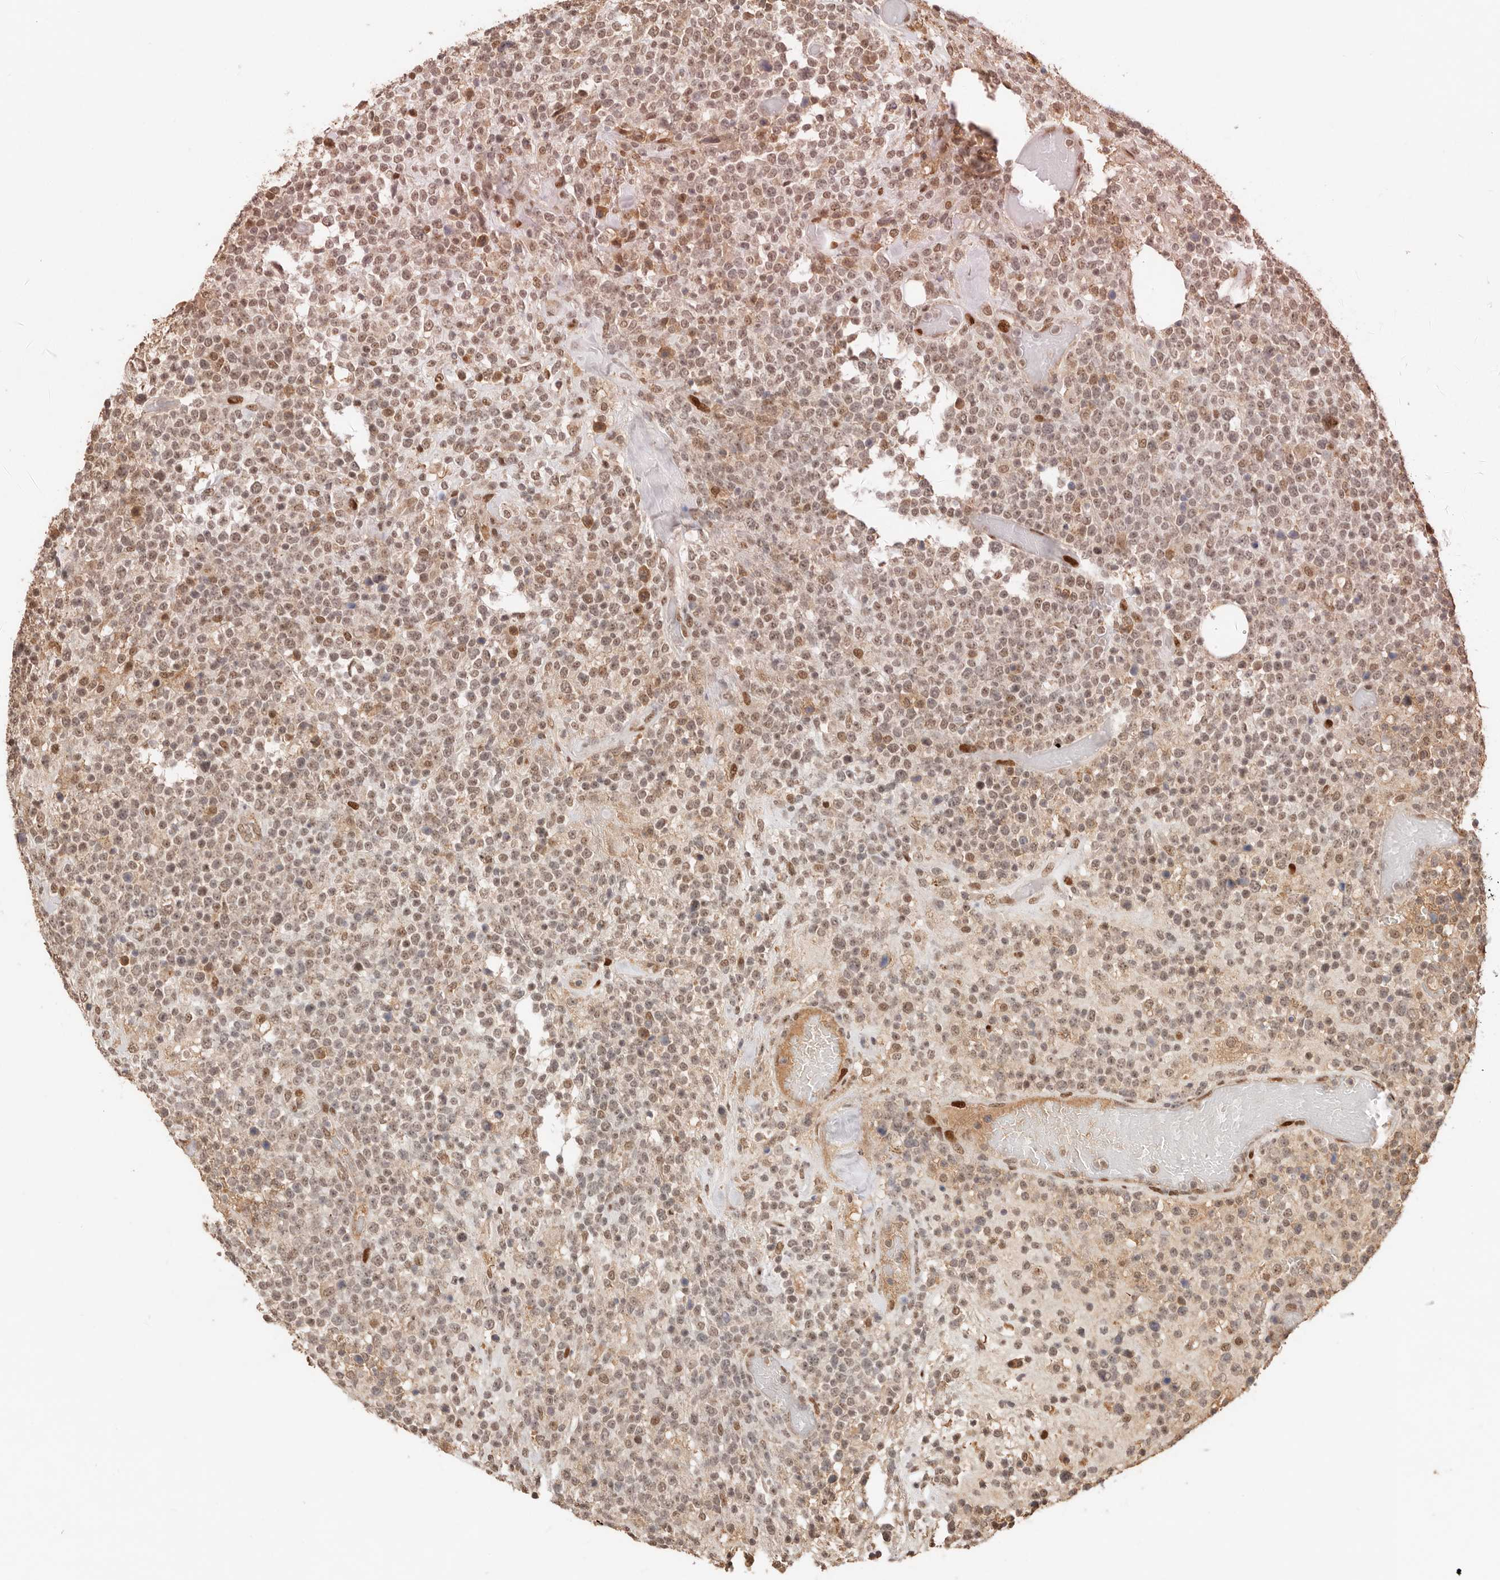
{"staining": {"intensity": "moderate", "quantity": ">75%", "location": "nuclear"}, "tissue": "lymphoma", "cell_type": "Tumor cells", "image_type": "cancer", "snomed": [{"axis": "morphology", "description": "Malignant lymphoma, non-Hodgkin's type, High grade"}, {"axis": "topography", "description": "Colon"}], "caption": "Tumor cells show medium levels of moderate nuclear staining in approximately >75% of cells in lymphoma.", "gene": "NPAS2", "patient": {"sex": "female", "age": 53}}